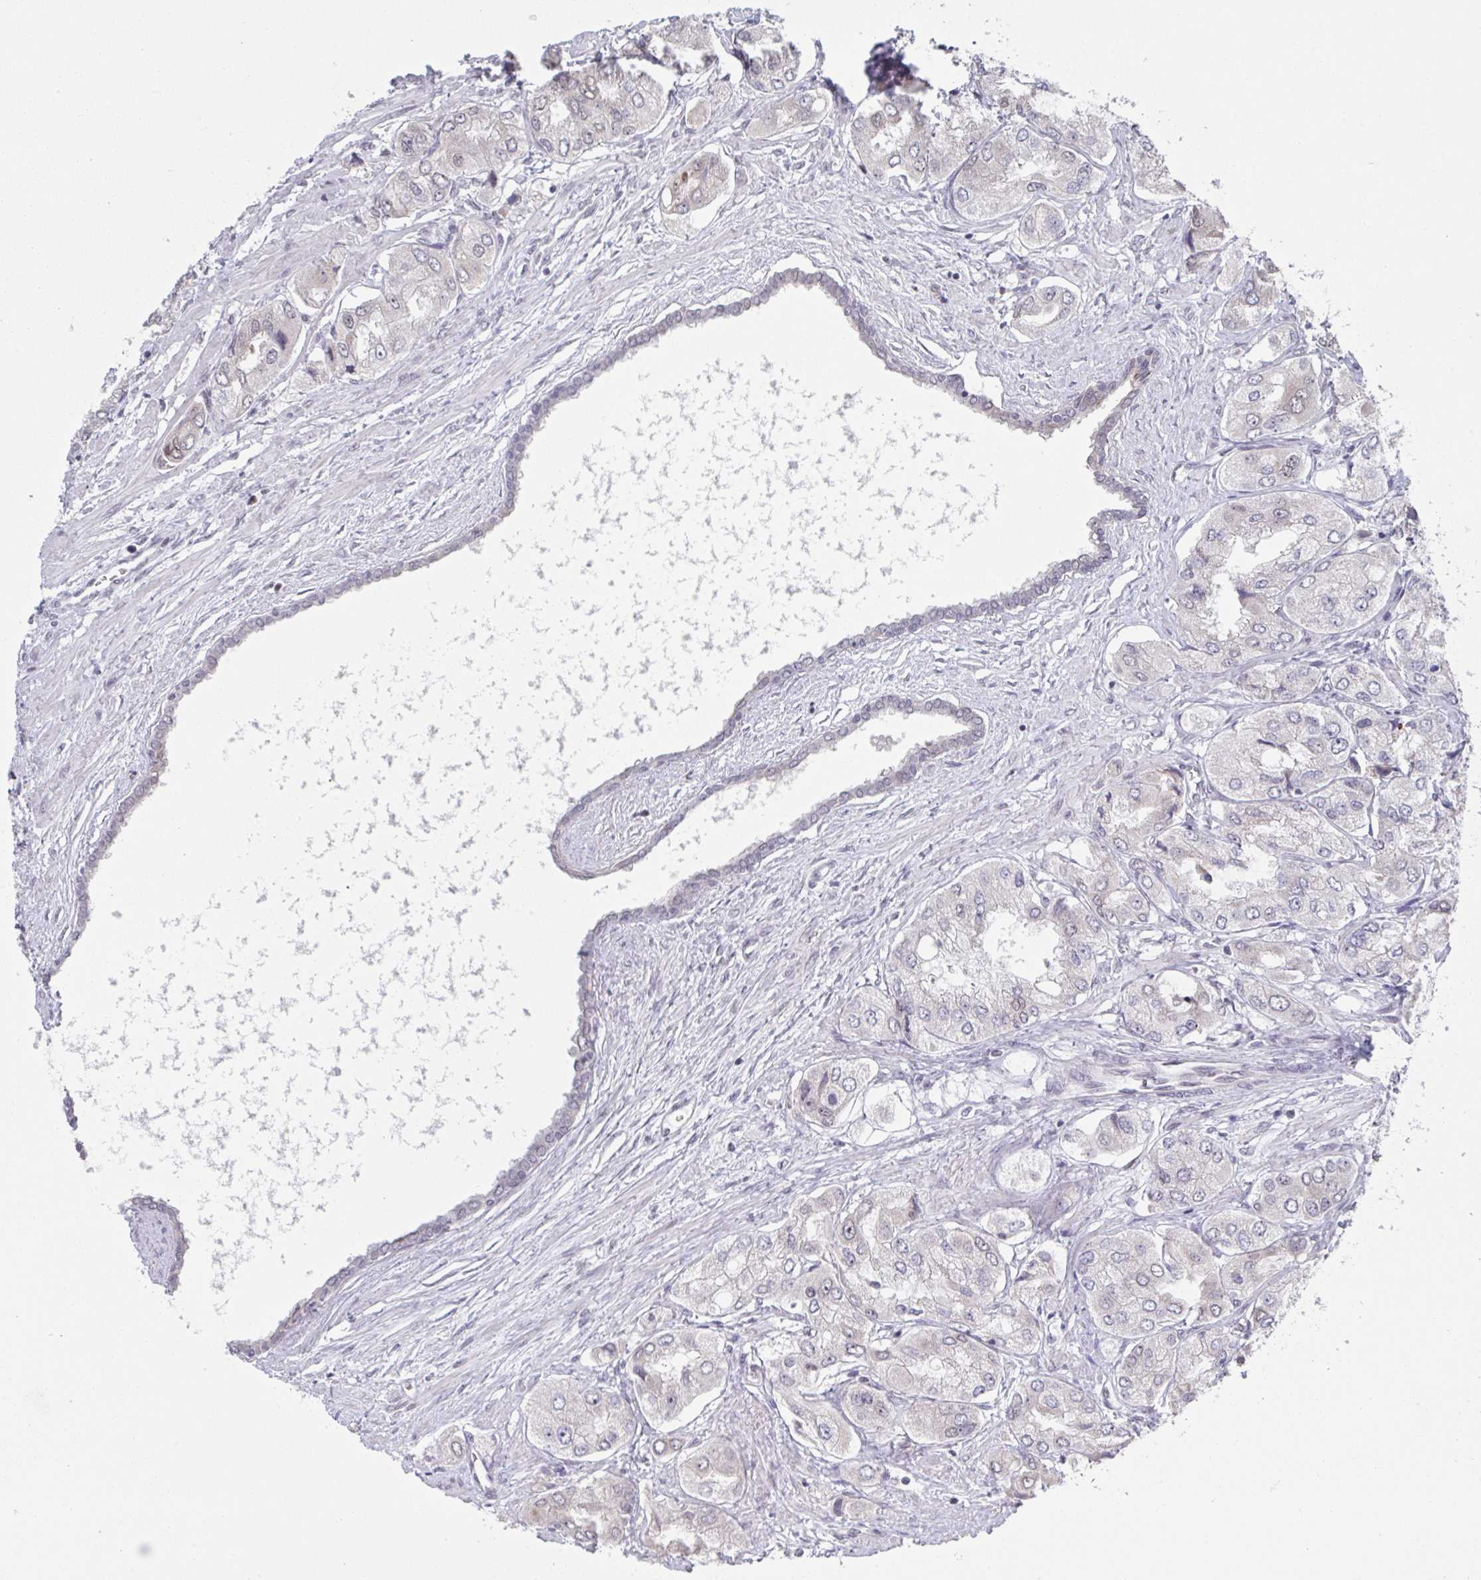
{"staining": {"intensity": "negative", "quantity": "none", "location": "none"}, "tissue": "prostate cancer", "cell_type": "Tumor cells", "image_type": "cancer", "snomed": [{"axis": "morphology", "description": "Adenocarcinoma, Low grade"}, {"axis": "topography", "description": "Prostate"}], "caption": "Immunohistochemistry of adenocarcinoma (low-grade) (prostate) demonstrates no staining in tumor cells.", "gene": "JMJD1C", "patient": {"sex": "male", "age": 69}}